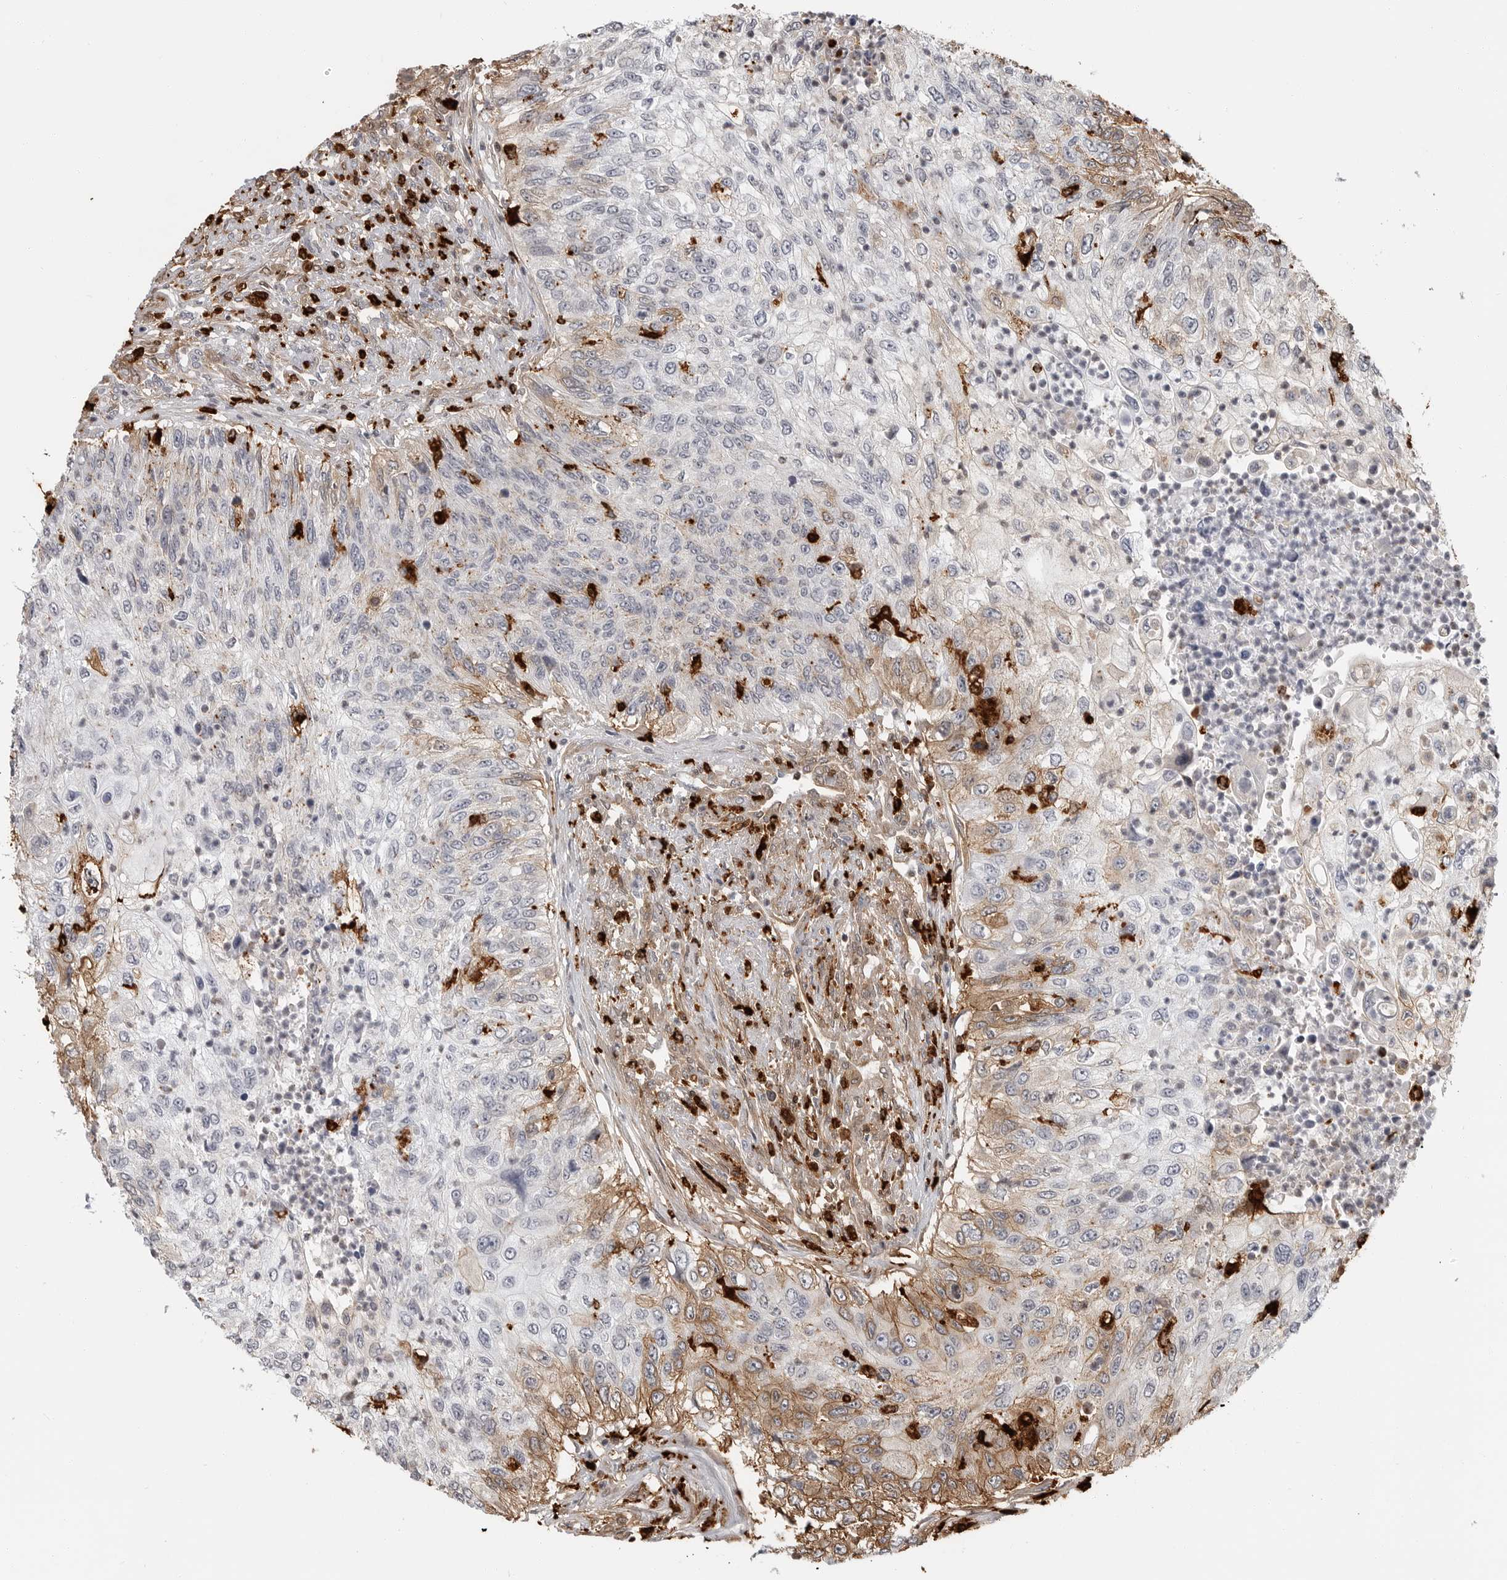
{"staining": {"intensity": "weak", "quantity": "<25%", "location": "cytoplasmic/membranous"}, "tissue": "urothelial cancer", "cell_type": "Tumor cells", "image_type": "cancer", "snomed": [{"axis": "morphology", "description": "Urothelial carcinoma, High grade"}, {"axis": "topography", "description": "Urinary bladder"}], "caption": "DAB immunohistochemical staining of urothelial cancer demonstrates no significant positivity in tumor cells.", "gene": "IFI30", "patient": {"sex": "female", "age": 60}}